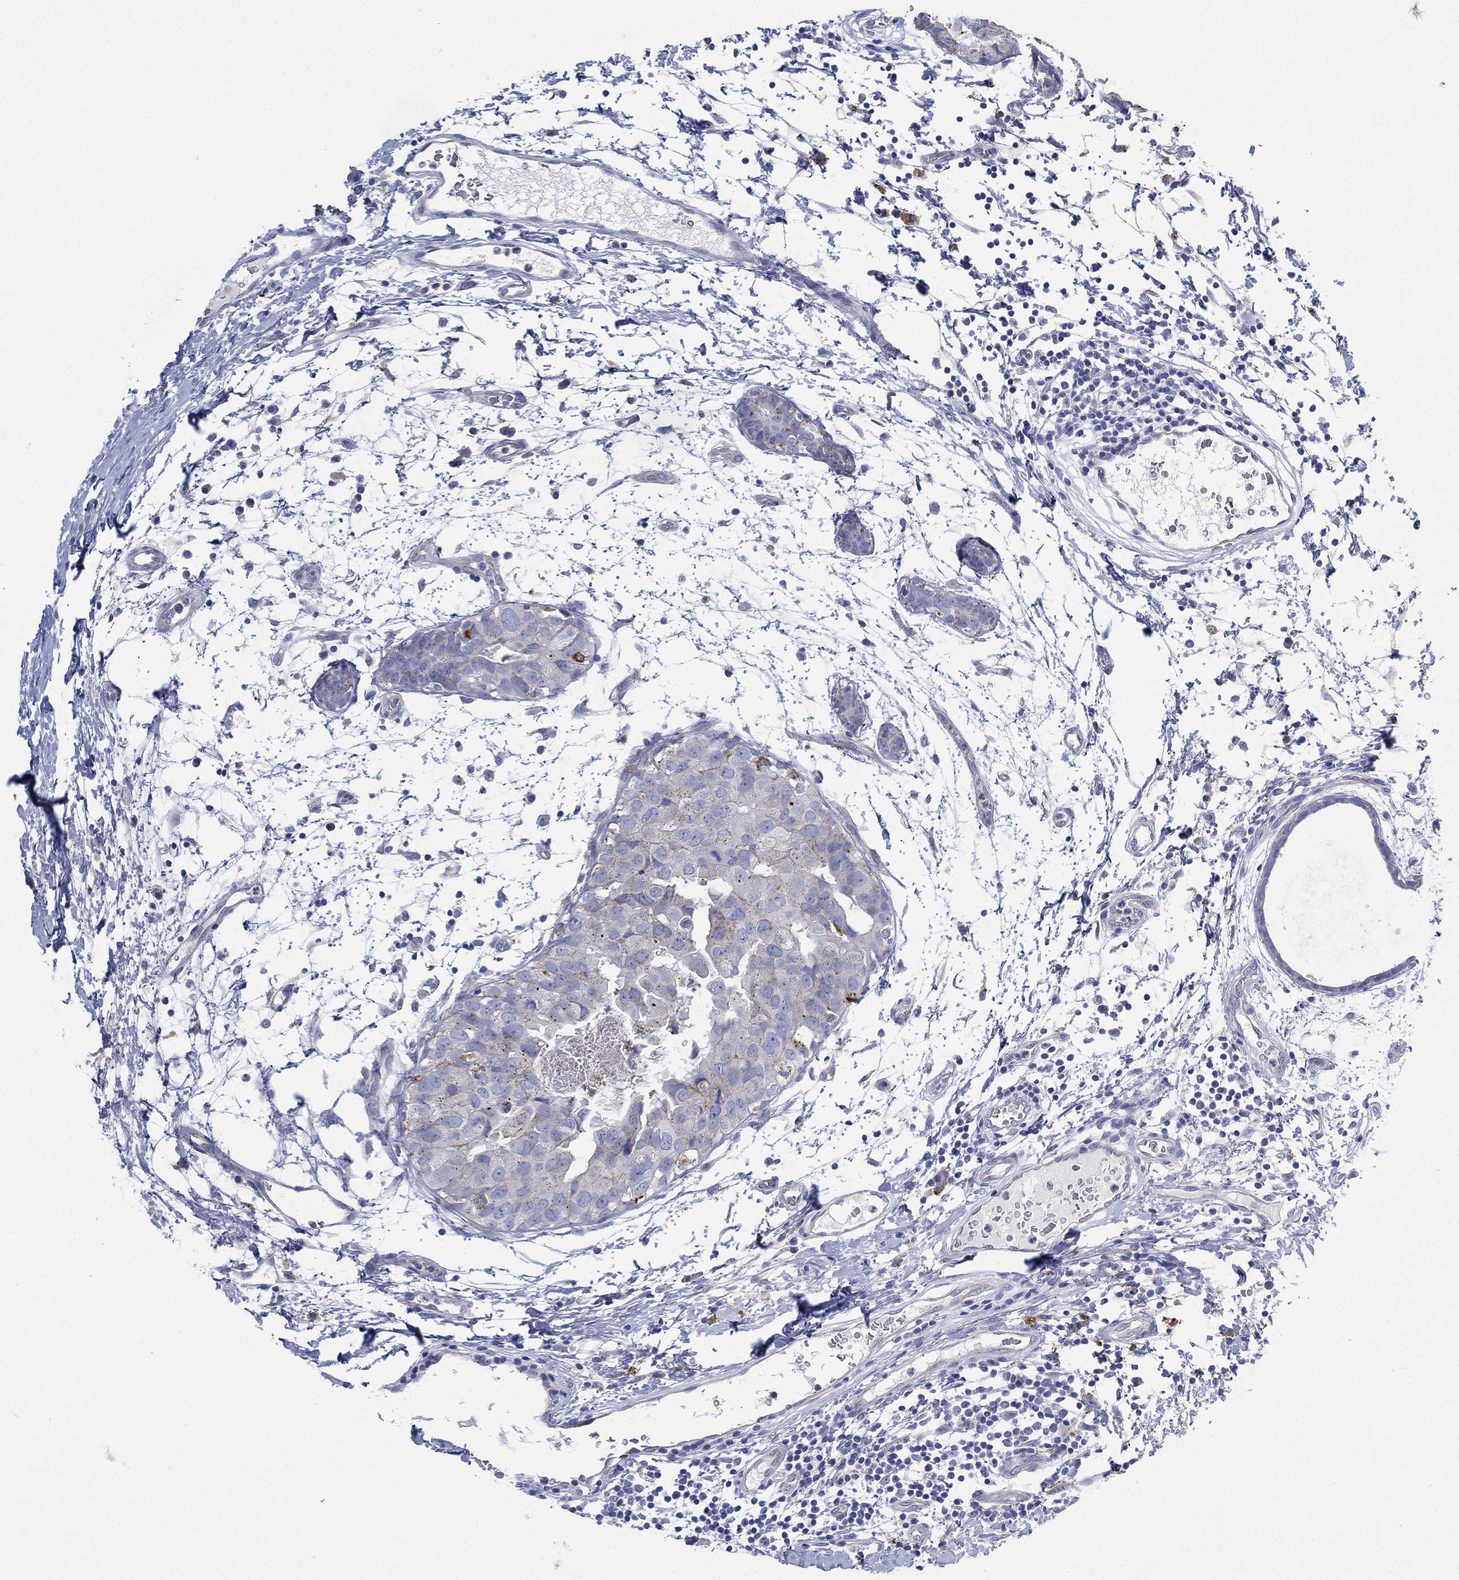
{"staining": {"intensity": "negative", "quantity": "none", "location": "none"}, "tissue": "breast cancer", "cell_type": "Tumor cells", "image_type": "cancer", "snomed": [{"axis": "morphology", "description": "Normal tissue, NOS"}, {"axis": "morphology", "description": "Duct carcinoma"}, {"axis": "topography", "description": "Breast"}], "caption": "IHC micrograph of neoplastic tissue: human breast intraductal carcinoma stained with DAB (3,3'-diaminobenzidine) demonstrates no significant protein expression in tumor cells. (Stains: DAB IHC with hematoxylin counter stain, Microscopy: brightfield microscopy at high magnification).", "gene": "GALNS", "patient": {"sex": "female", "age": 40}}